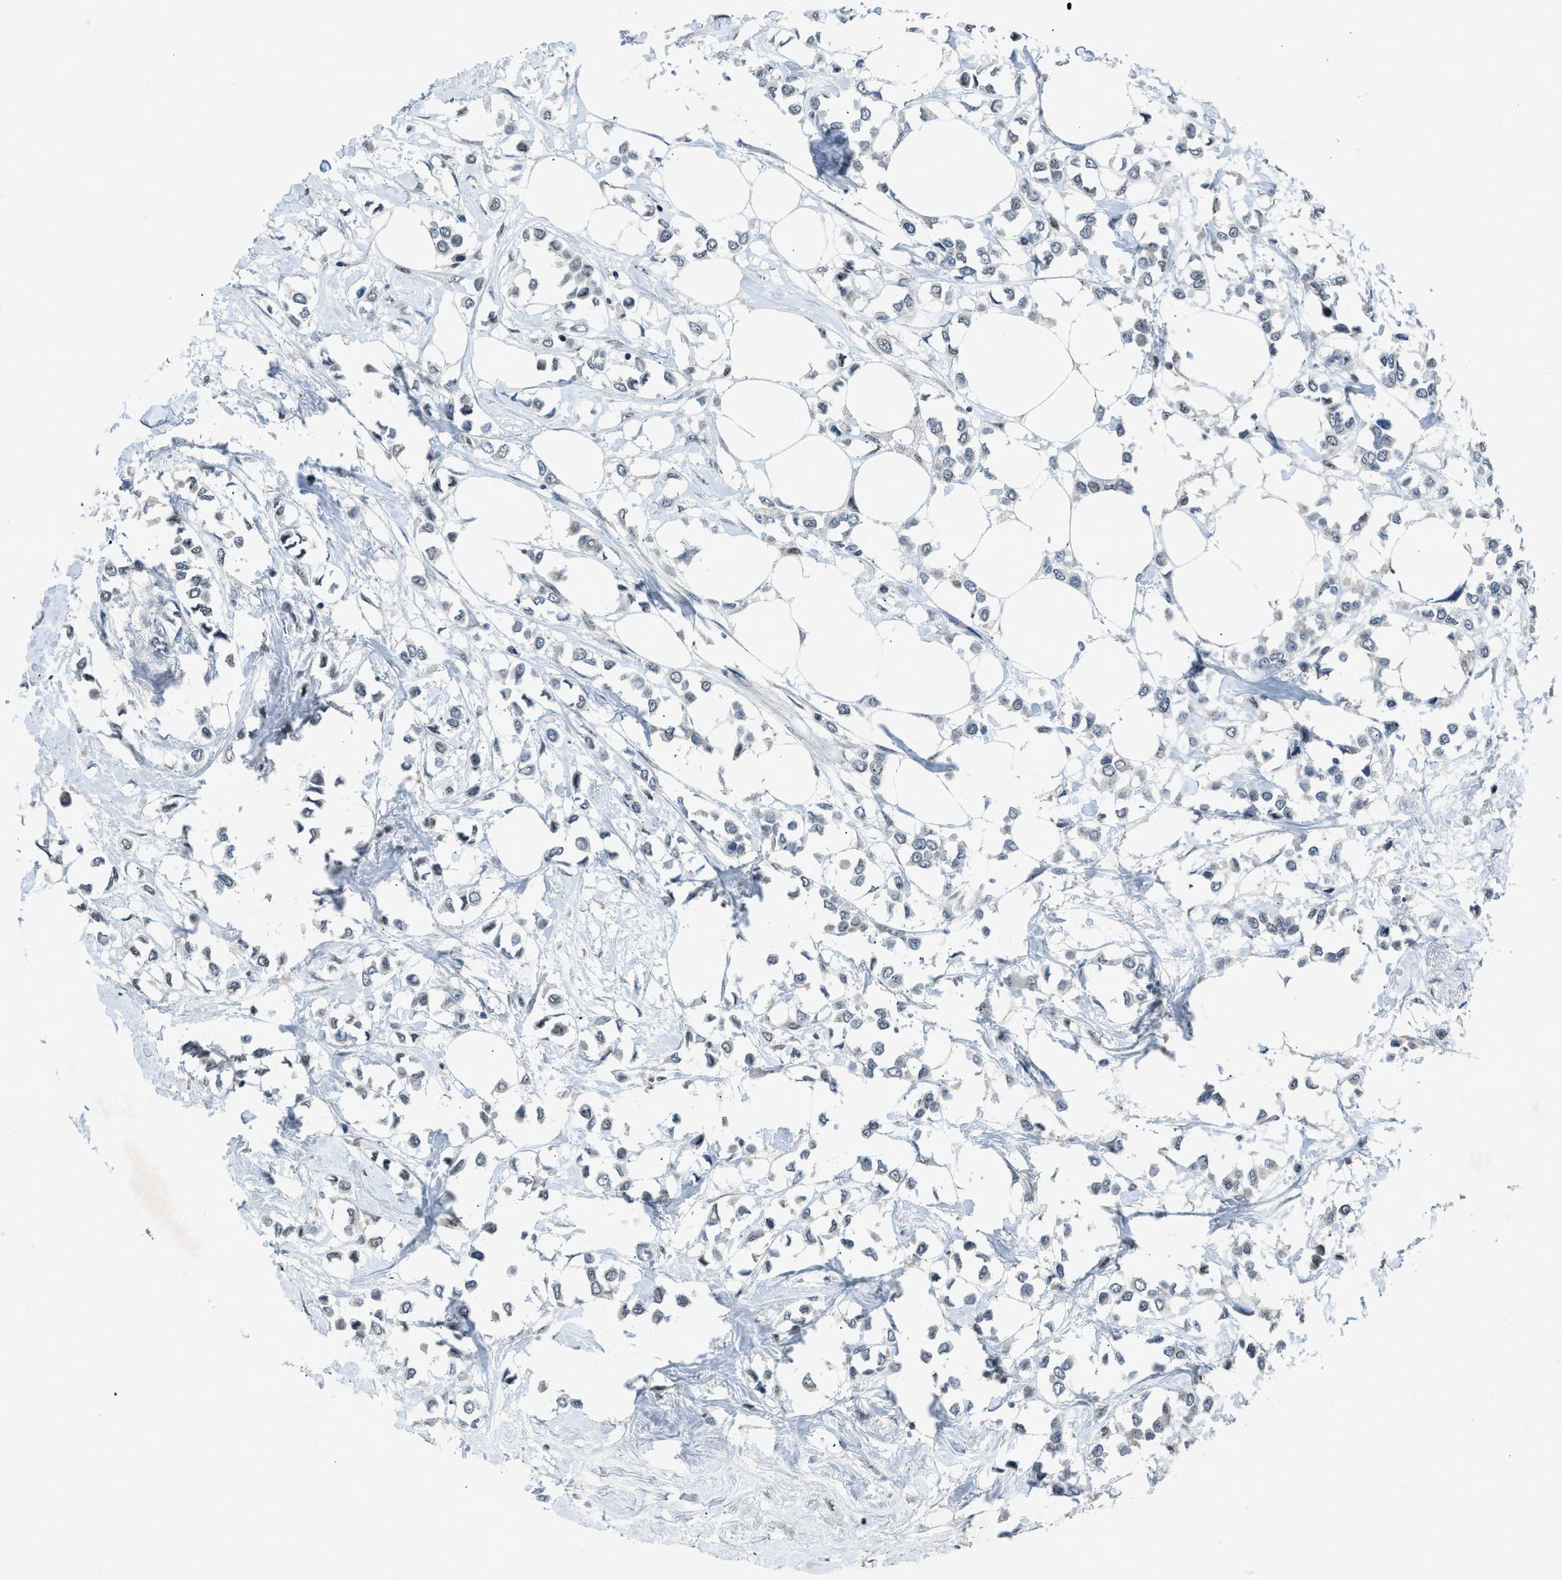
{"staining": {"intensity": "negative", "quantity": "none", "location": "none"}, "tissue": "breast cancer", "cell_type": "Tumor cells", "image_type": "cancer", "snomed": [{"axis": "morphology", "description": "Lobular carcinoma"}, {"axis": "topography", "description": "Breast"}], "caption": "Tumor cells are negative for protein expression in human breast cancer (lobular carcinoma).", "gene": "ADCY1", "patient": {"sex": "female", "age": 51}}